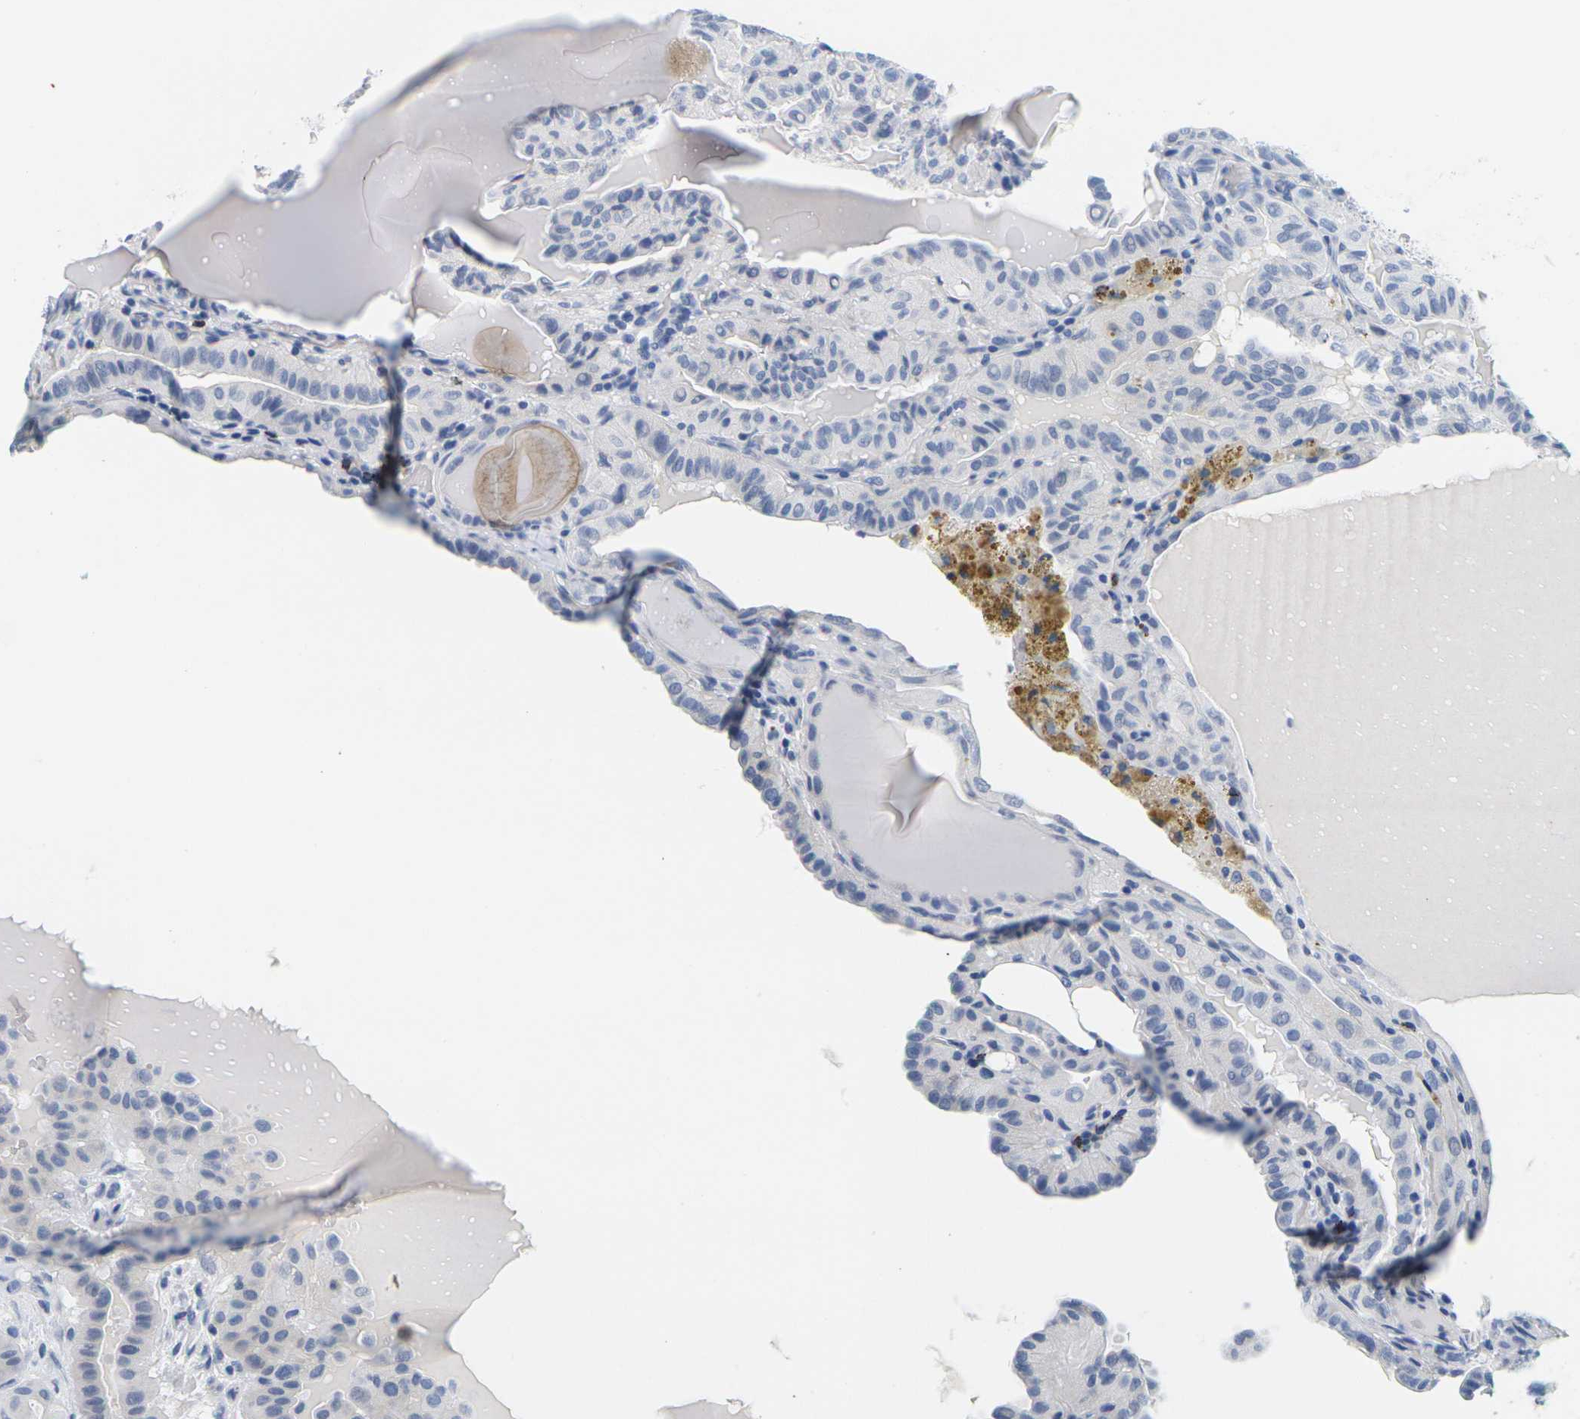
{"staining": {"intensity": "negative", "quantity": "none", "location": "none"}, "tissue": "thyroid cancer", "cell_type": "Tumor cells", "image_type": "cancer", "snomed": [{"axis": "morphology", "description": "Papillary adenocarcinoma, NOS"}, {"axis": "topography", "description": "Thyroid gland"}], "caption": "Immunohistochemical staining of thyroid cancer demonstrates no significant staining in tumor cells.", "gene": "HLA-DOB", "patient": {"sex": "male", "age": 77}}